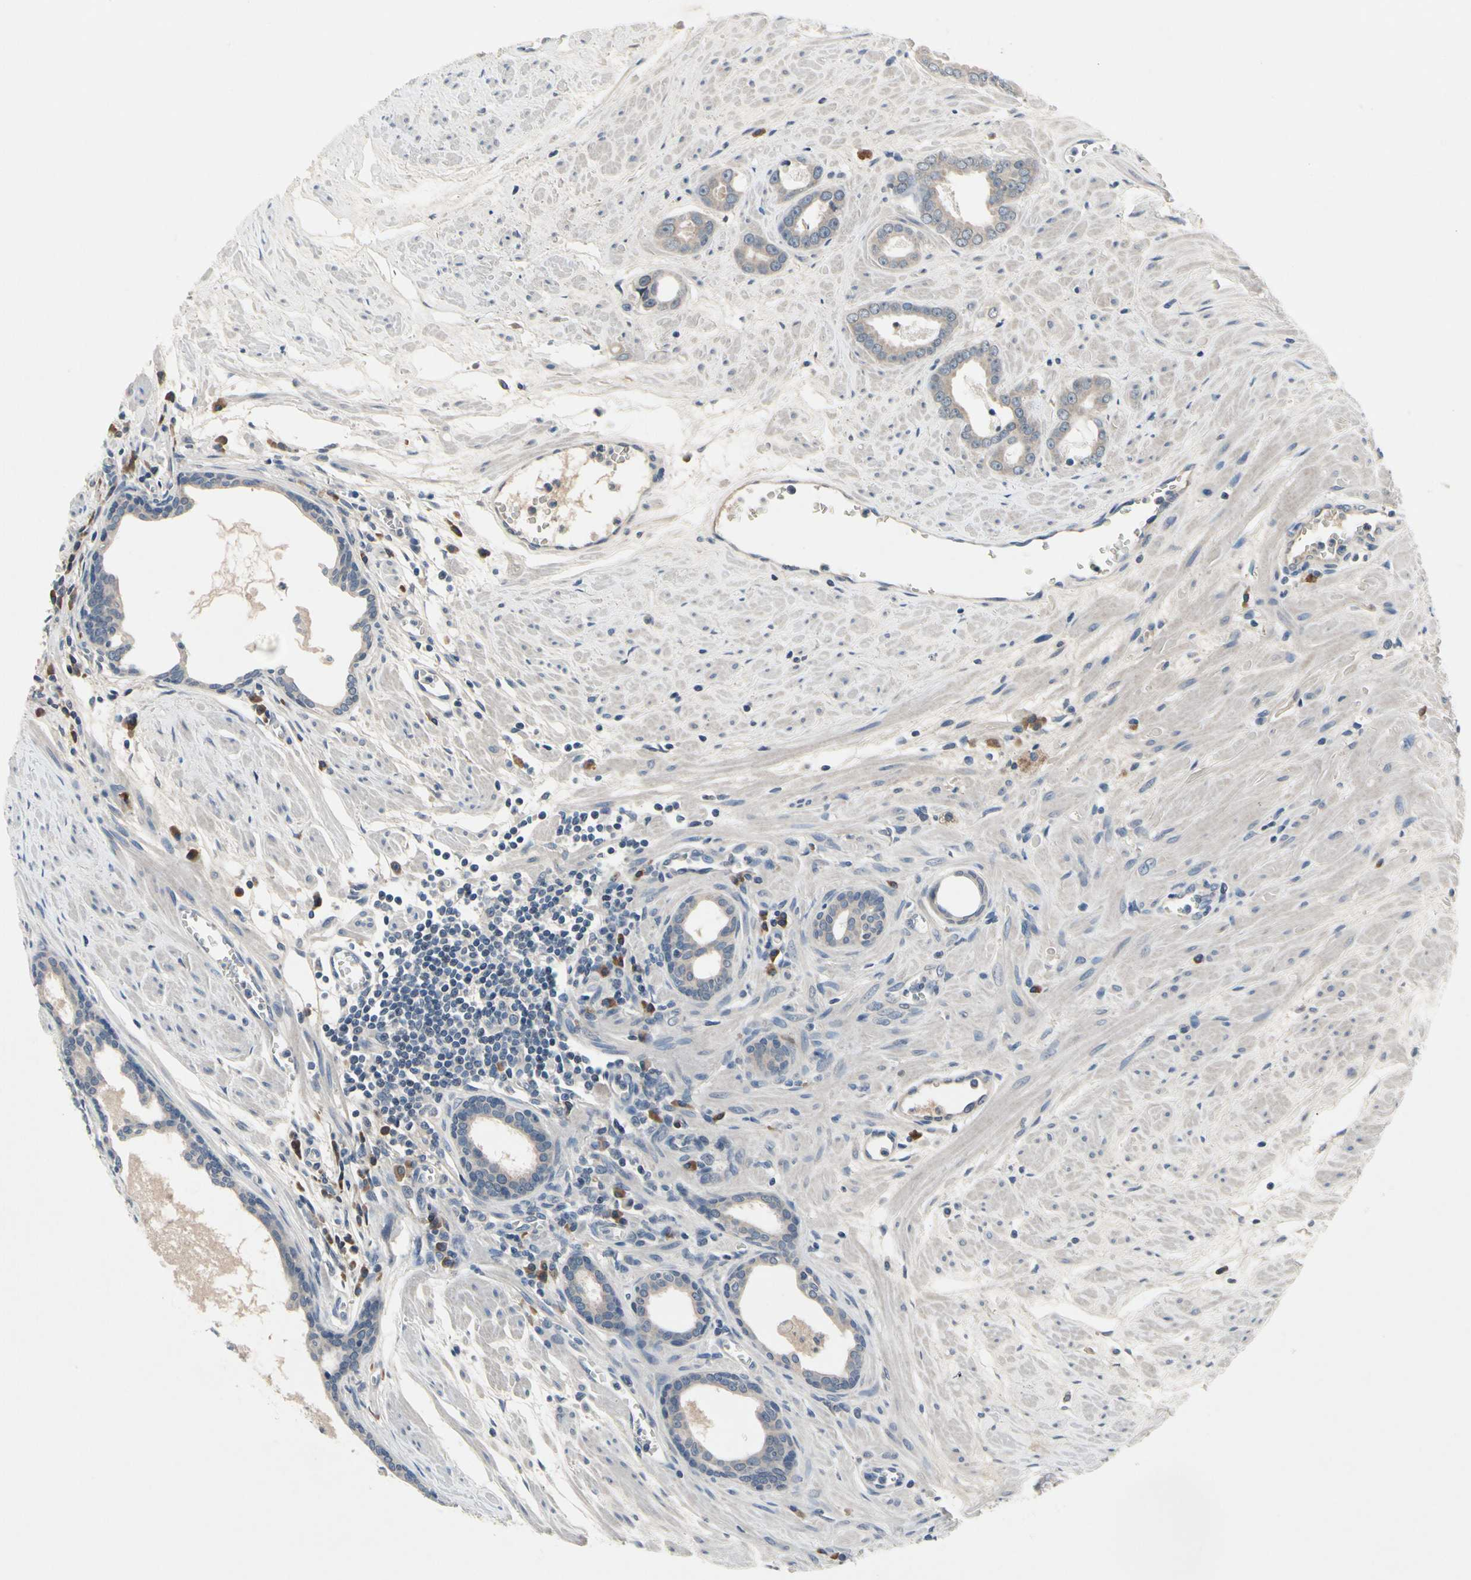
{"staining": {"intensity": "weak", "quantity": ">75%", "location": "cytoplasmic/membranous"}, "tissue": "prostate cancer", "cell_type": "Tumor cells", "image_type": "cancer", "snomed": [{"axis": "morphology", "description": "Adenocarcinoma, Low grade"}, {"axis": "topography", "description": "Prostate"}], "caption": "Brown immunohistochemical staining in prostate cancer demonstrates weak cytoplasmic/membranous expression in approximately >75% of tumor cells.", "gene": "SELENOK", "patient": {"sex": "male", "age": 57}}